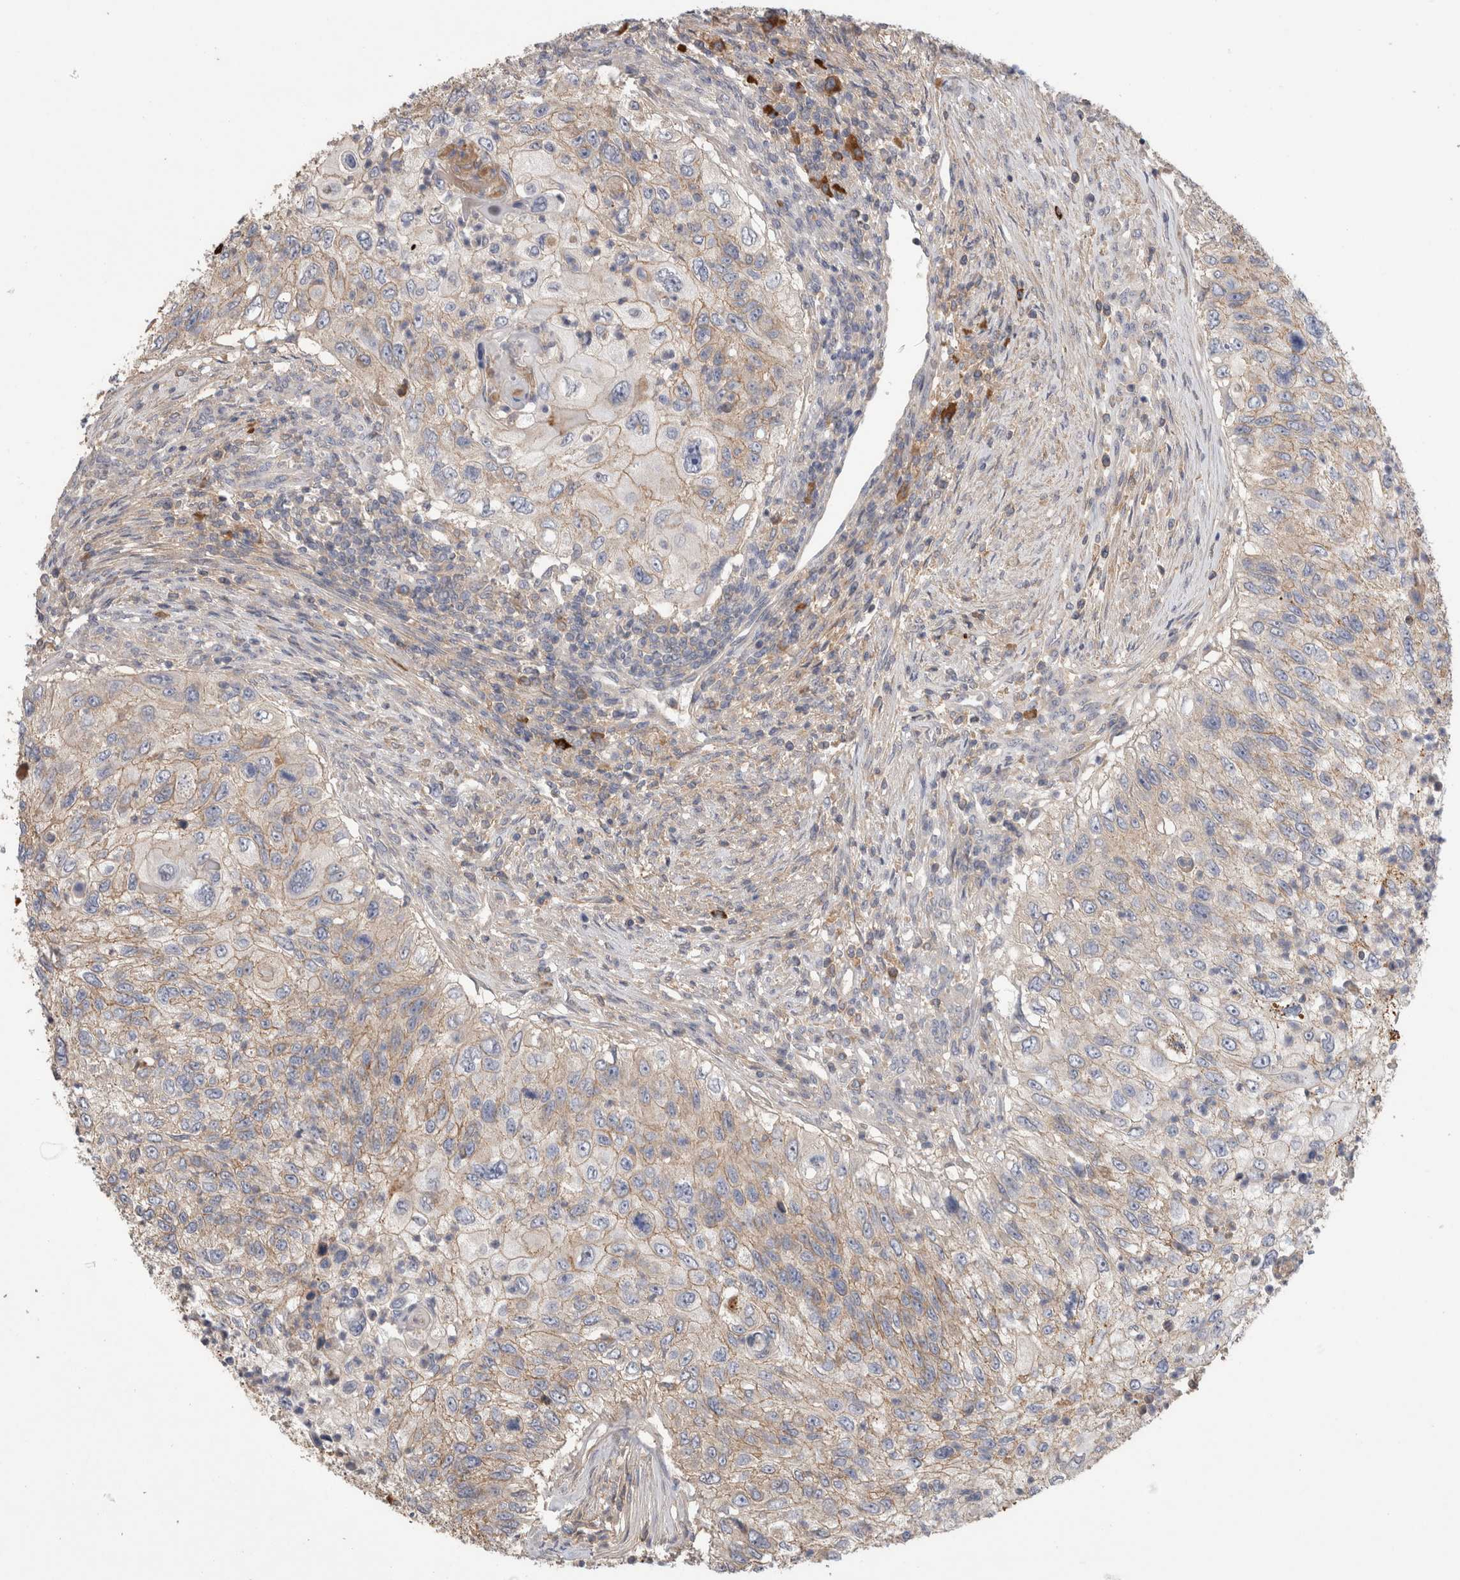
{"staining": {"intensity": "weak", "quantity": "25%-75%", "location": "cytoplasmic/membranous"}, "tissue": "urothelial cancer", "cell_type": "Tumor cells", "image_type": "cancer", "snomed": [{"axis": "morphology", "description": "Urothelial carcinoma, High grade"}, {"axis": "topography", "description": "Urinary bladder"}], "caption": "Urothelial carcinoma (high-grade) tissue displays weak cytoplasmic/membranous expression in approximately 25%-75% of tumor cells, visualized by immunohistochemistry. (DAB IHC with brightfield microscopy, high magnification).", "gene": "PPP3CC", "patient": {"sex": "female", "age": 60}}